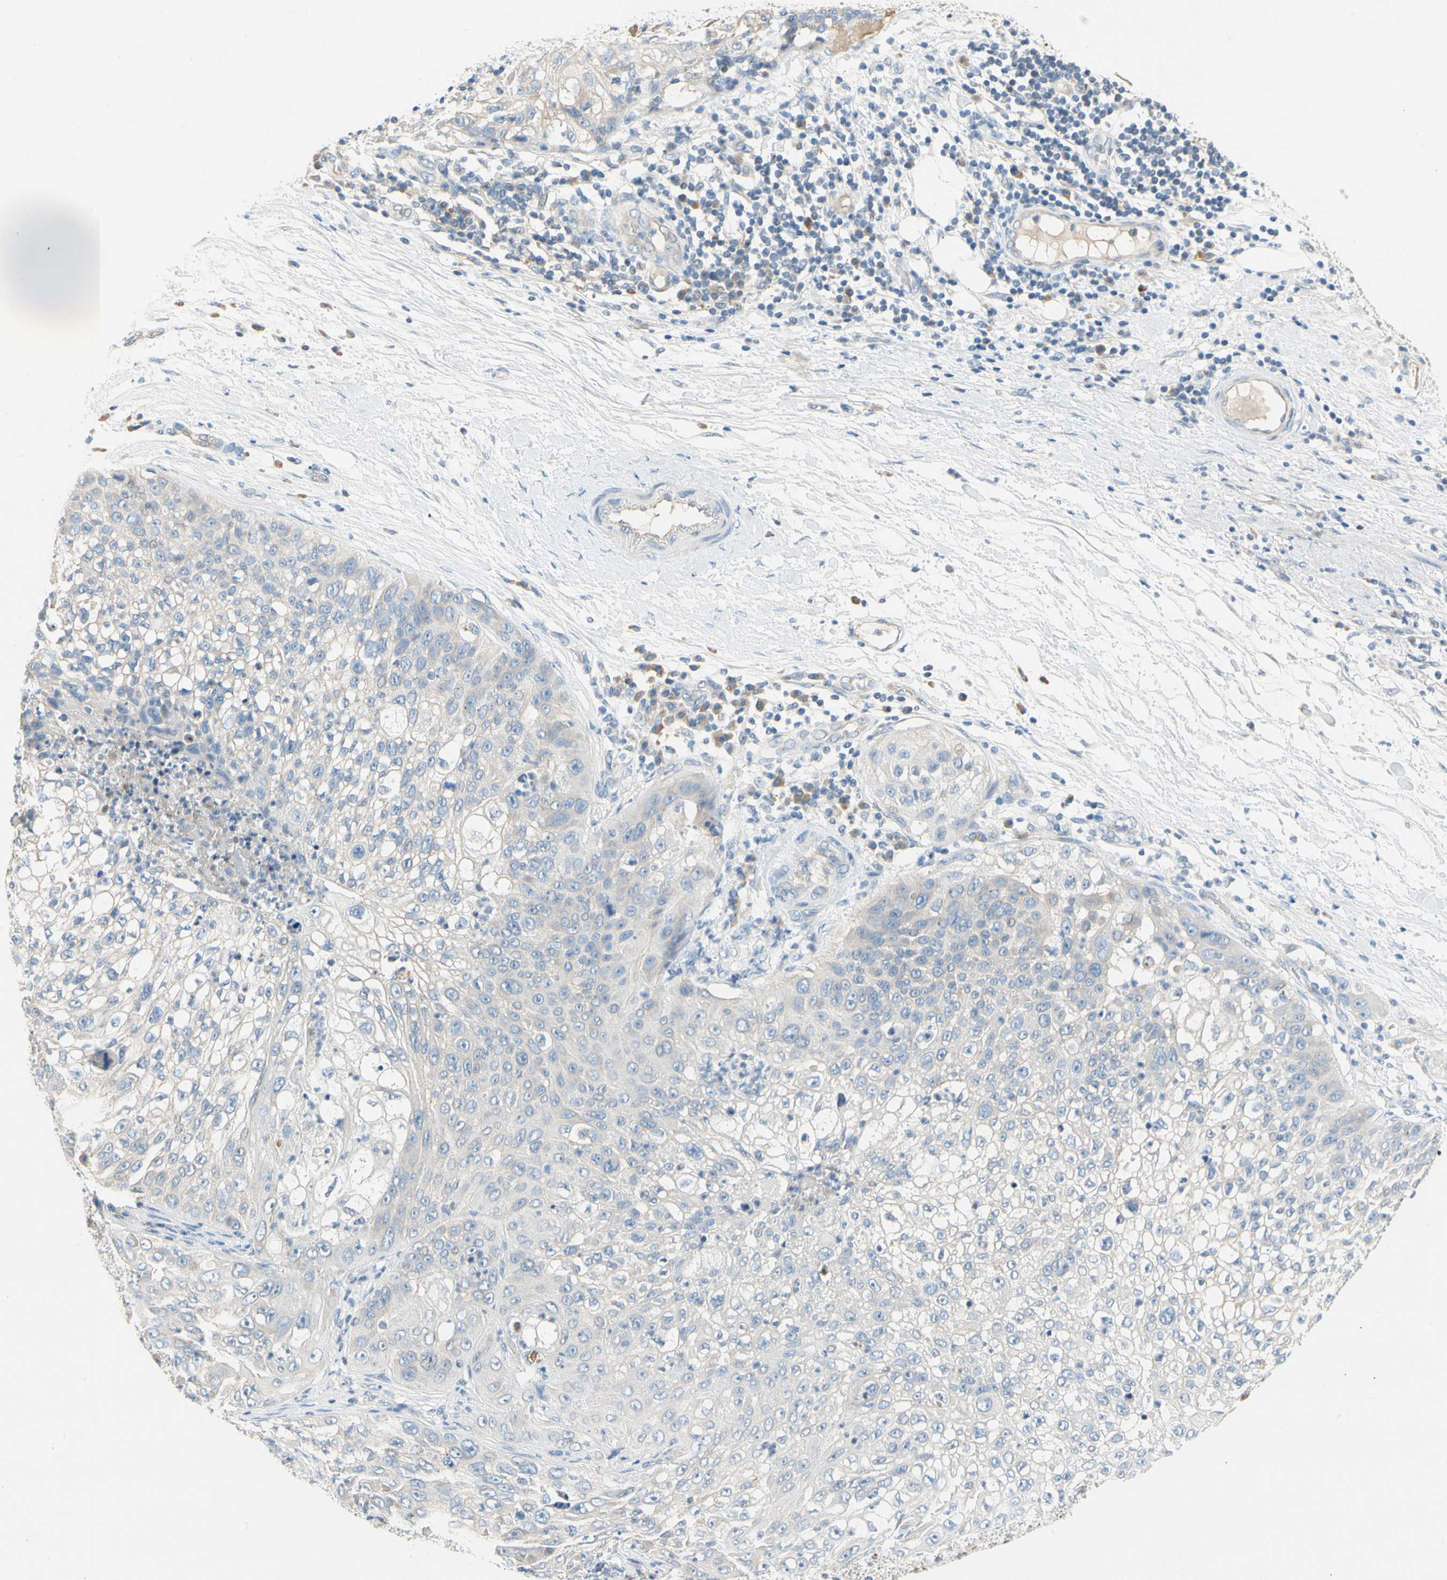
{"staining": {"intensity": "negative", "quantity": "none", "location": "none"}, "tissue": "lung cancer", "cell_type": "Tumor cells", "image_type": "cancer", "snomed": [{"axis": "morphology", "description": "Inflammation, NOS"}, {"axis": "morphology", "description": "Squamous cell carcinoma, NOS"}, {"axis": "topography", "description": "Lymph node"}, {"axis": "topography", "description": "Soft tissue"}, {"axis": "topography", "description": "Lung"}], "caption": "Immunohistochemistry photomicrograph of neoplastic tissue: lung cancer (squamous cell carcinoma) stained with DAB shows no significant protein expression in tumor cells.", "gene": "CCM2L", "patient": {"sex": "male", "age": 66}}